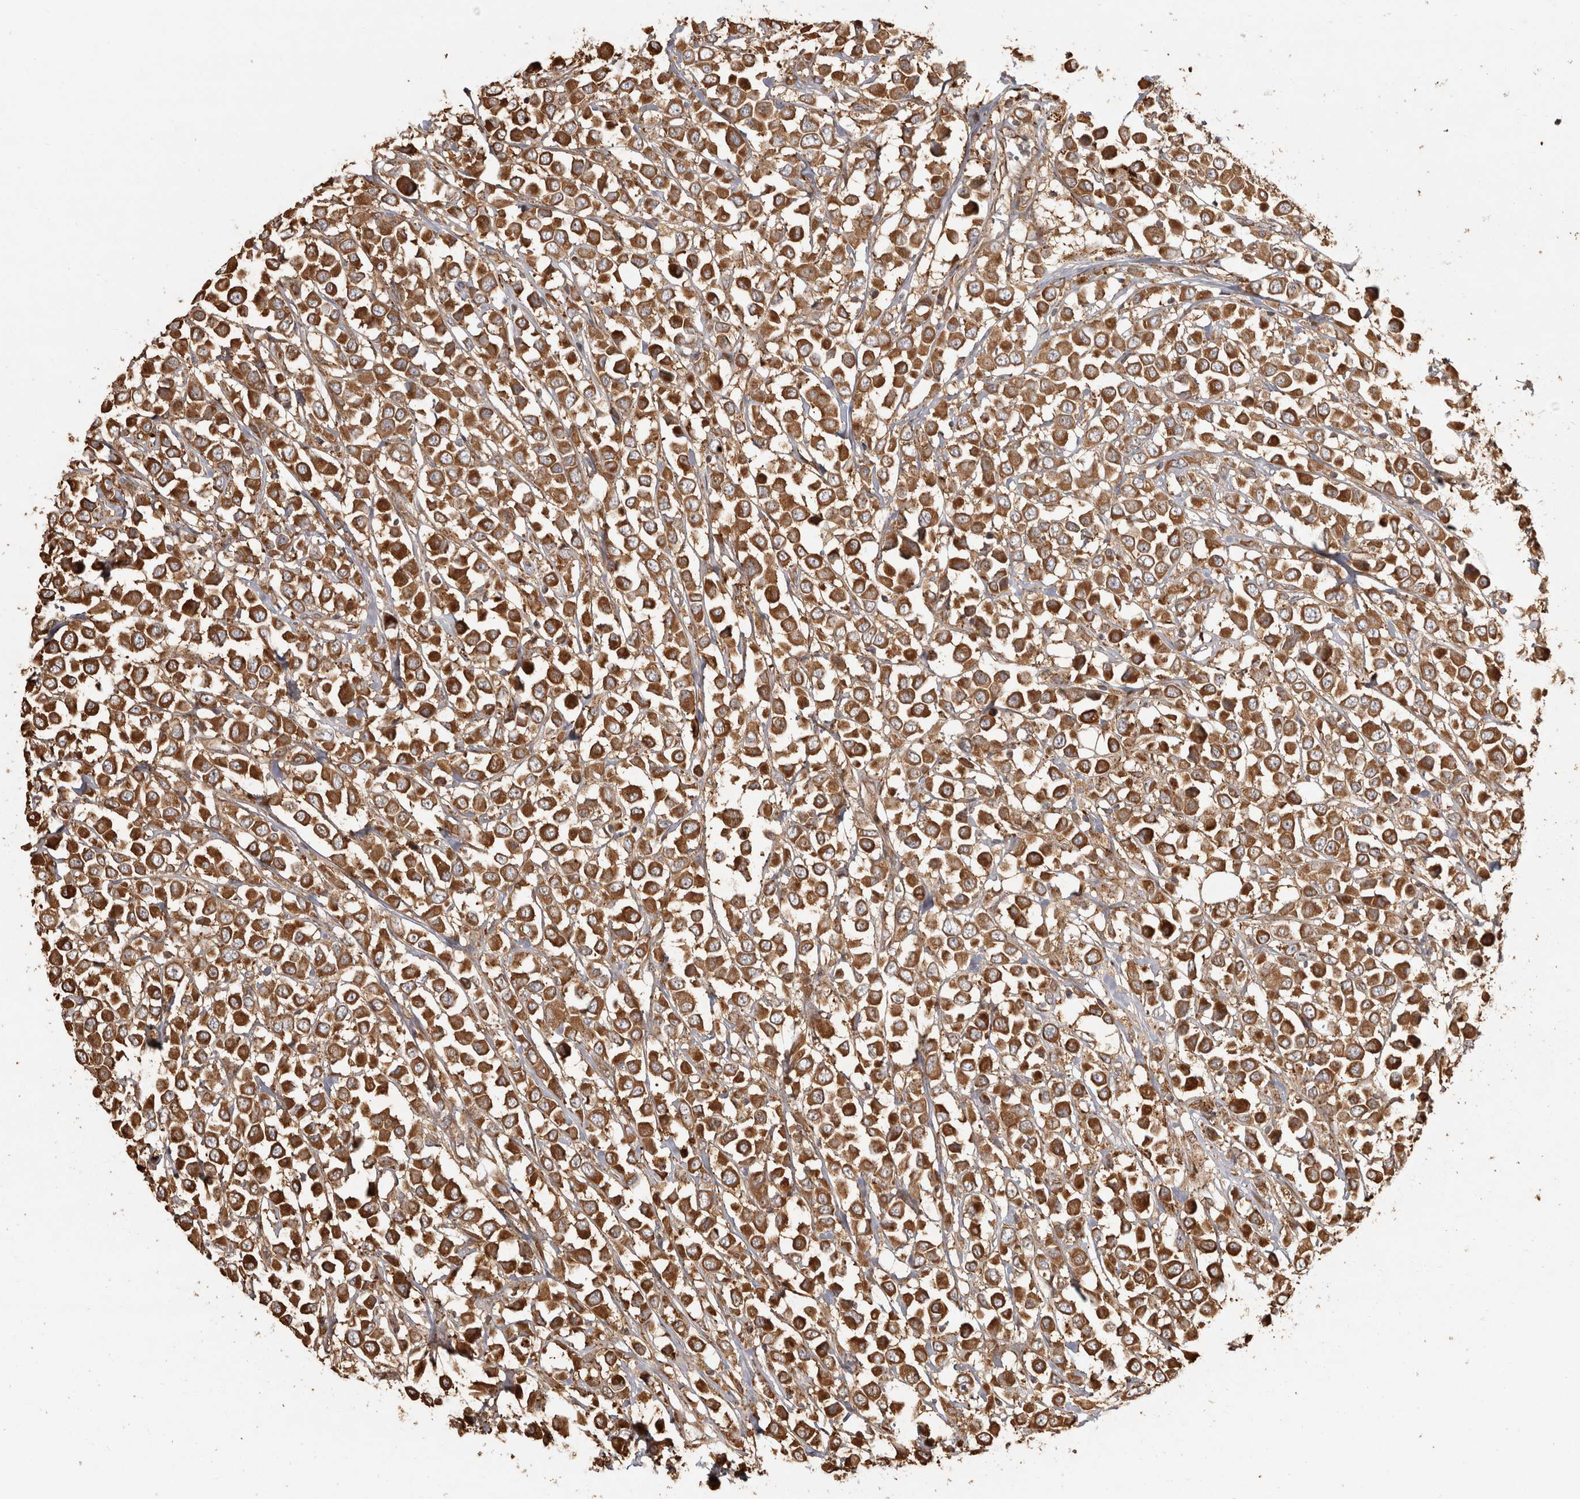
{"staining": {"intensity": "strong", "quantity": ">75%", "location": "cytoplasmic/membranous"}, "tissue": "breast cancer", "cell_type": "Tumor cells", "image_type": "cancer", "snomed": [{"axis": "morphology", "description": "Duct carcinoma"}, {"axis": "topography", "description": "Breast"}], "caption": "The micrograph exhibits immunohistochemical staining of breast cancer. There is strong cytoplasmic/membranous staining is appreciated in about >75% of tumor cells.", "gene": "CAMSAP2", "patient": {"sex": "female", "age": 61}}